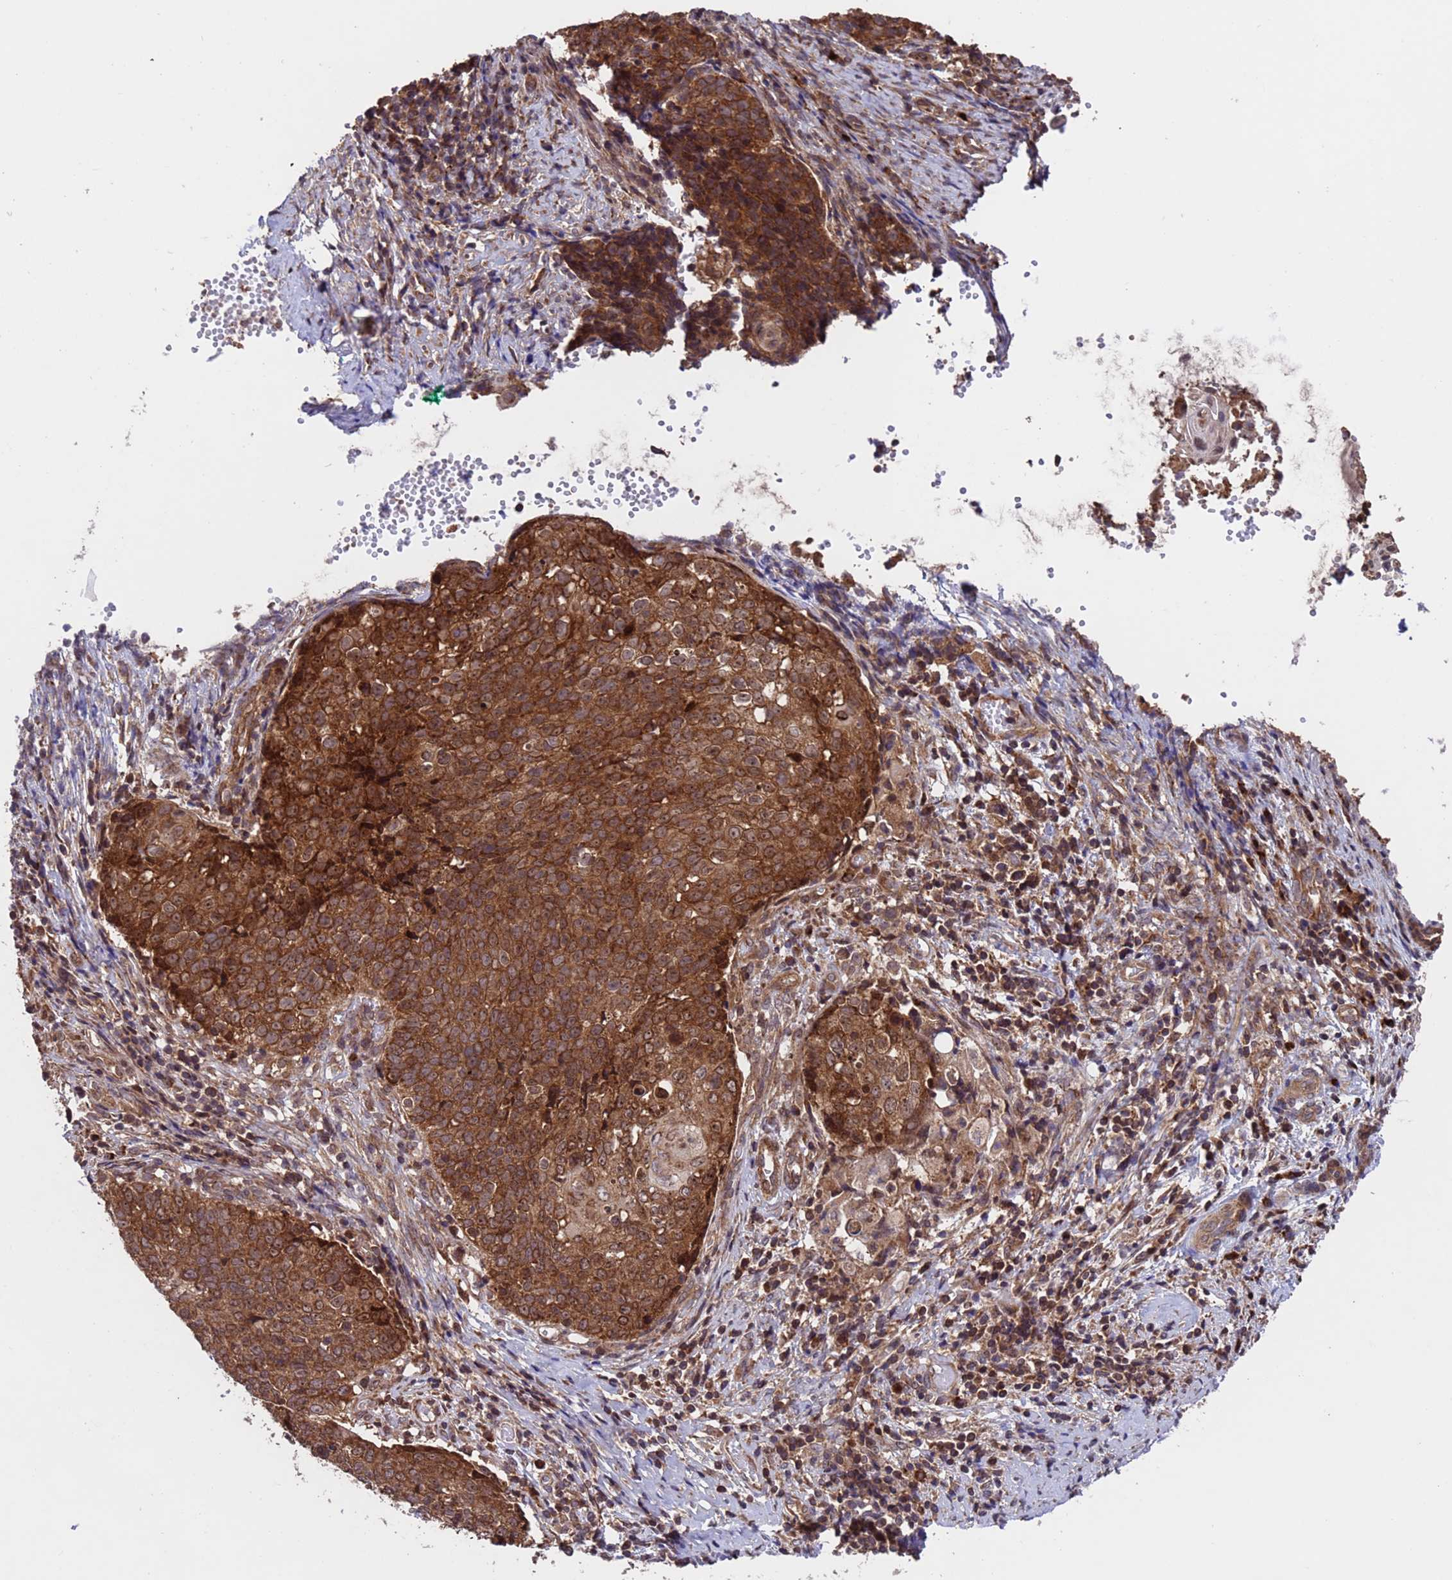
{"staining": {"intensity": "strong", "quantity": ">75%", "location": "cytoplasmic/membranous"}, "tissue": "cervical cancer", "cell_type": "Tumor cells", "image_type": "cancer", "snomed": [{"axis": "morphology", "description": "Squamous cell carcinoma, NOS"}, {"axis": "topography", "description": "Cervix"}], "caption": "A brown stain highlights strong cytoplasmic/membranous staining of a protein in cervical cancer tumor cells. Nuclei are stained in blue.", "gene": "TSR3", "patient": {"sex": "female", "age": 39}}